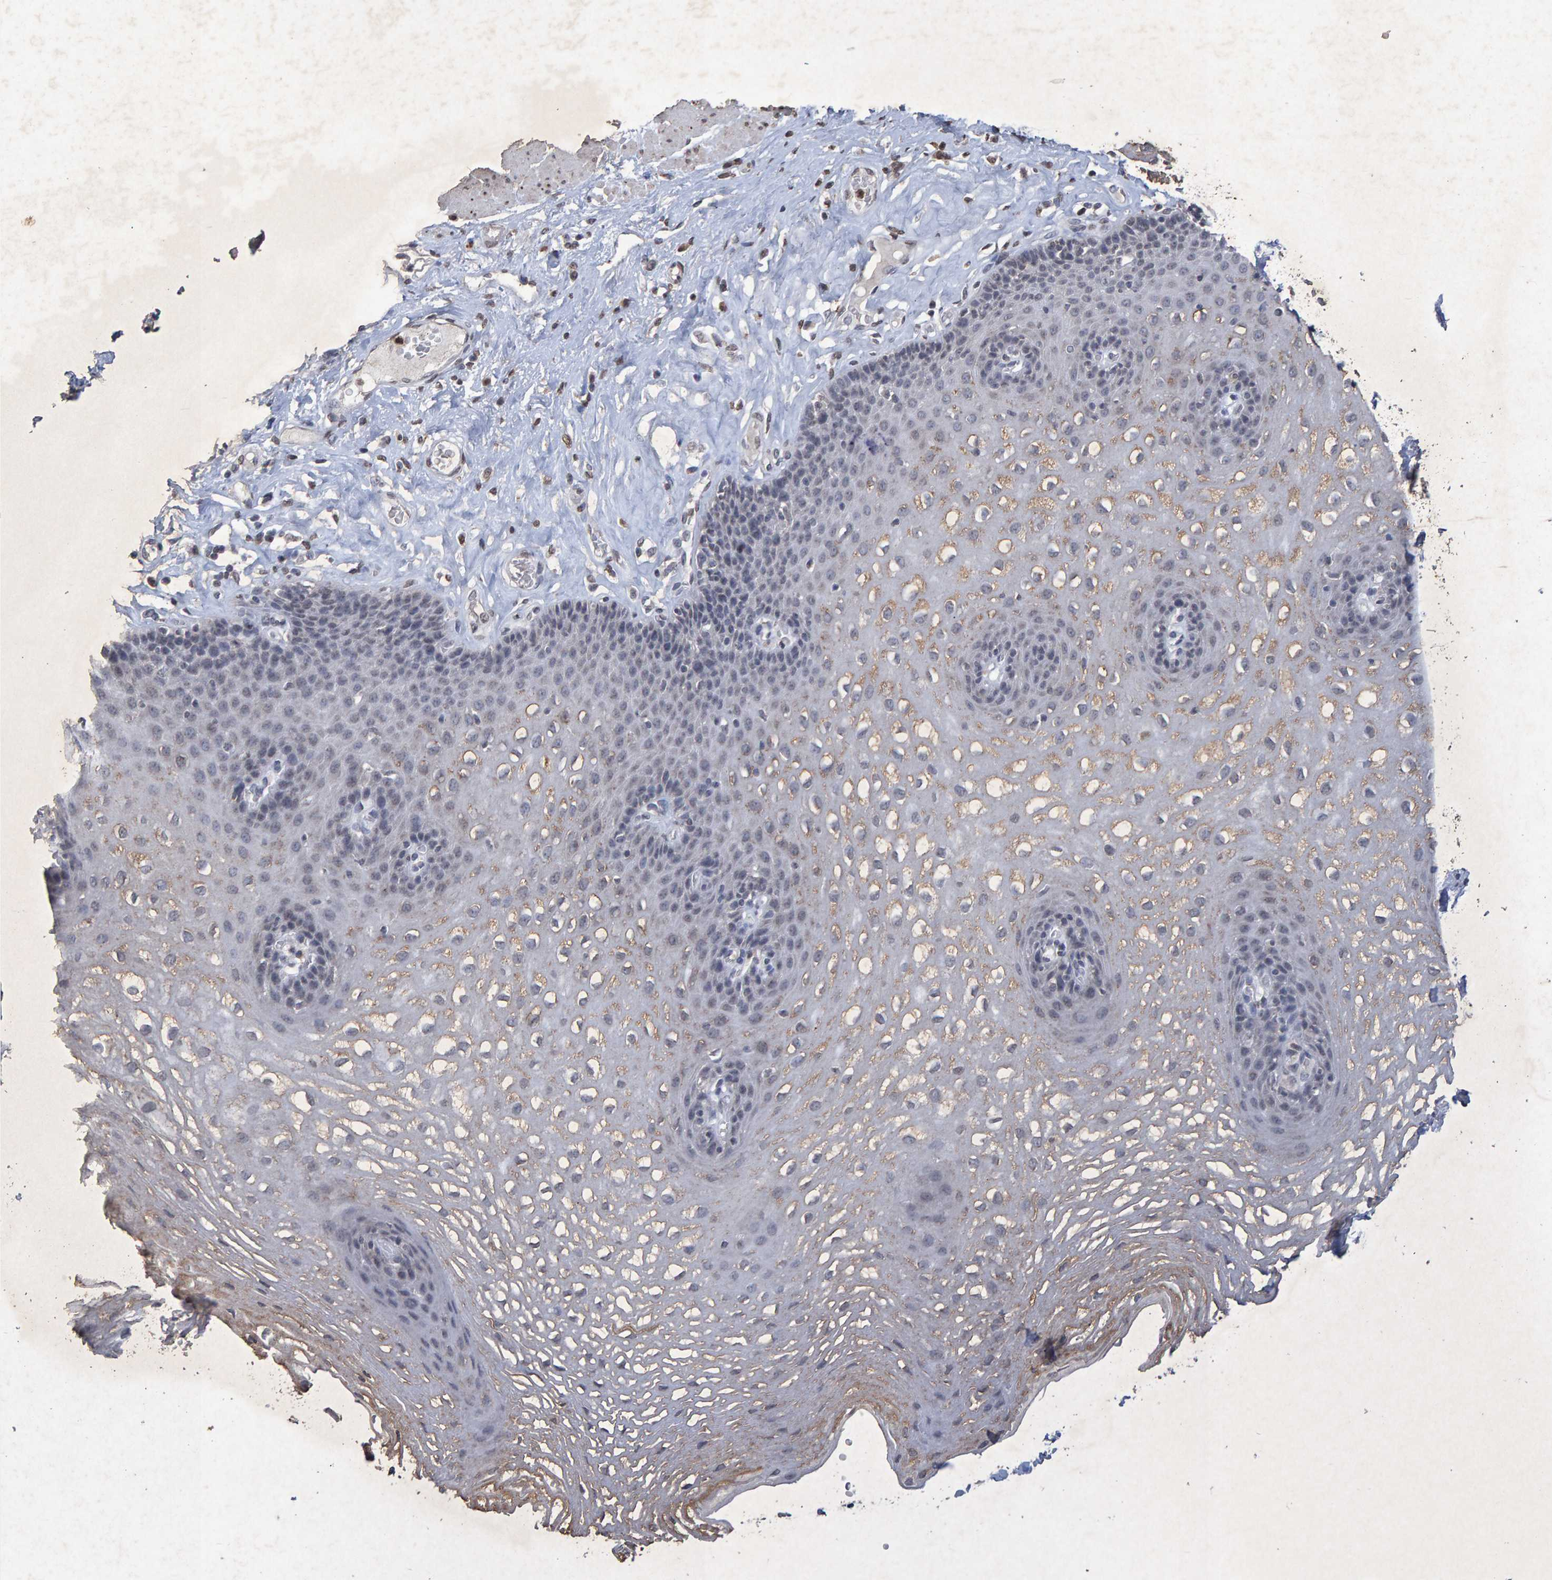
{"staining": {"intensity": "strong", "quantity": "<25%", "location": "cytoplasmic/membranous"}, "tissue": "esophagus", "cell_type": "Squamous epithelial cells", "image_type": "normal", "snomed": [{"axis": "morphology", "description": "Normal tissue, NOS"}, {"axis": "topography", "description": "Esophagus"}], "caption": "Esophagus stained with a brown dye exhibits strong cytoplasmic/membranous positive staining in approximately <25% of squamous epithelial cells.", "gene": "GALC", "patient": {"sex": "female", "age": 66}}